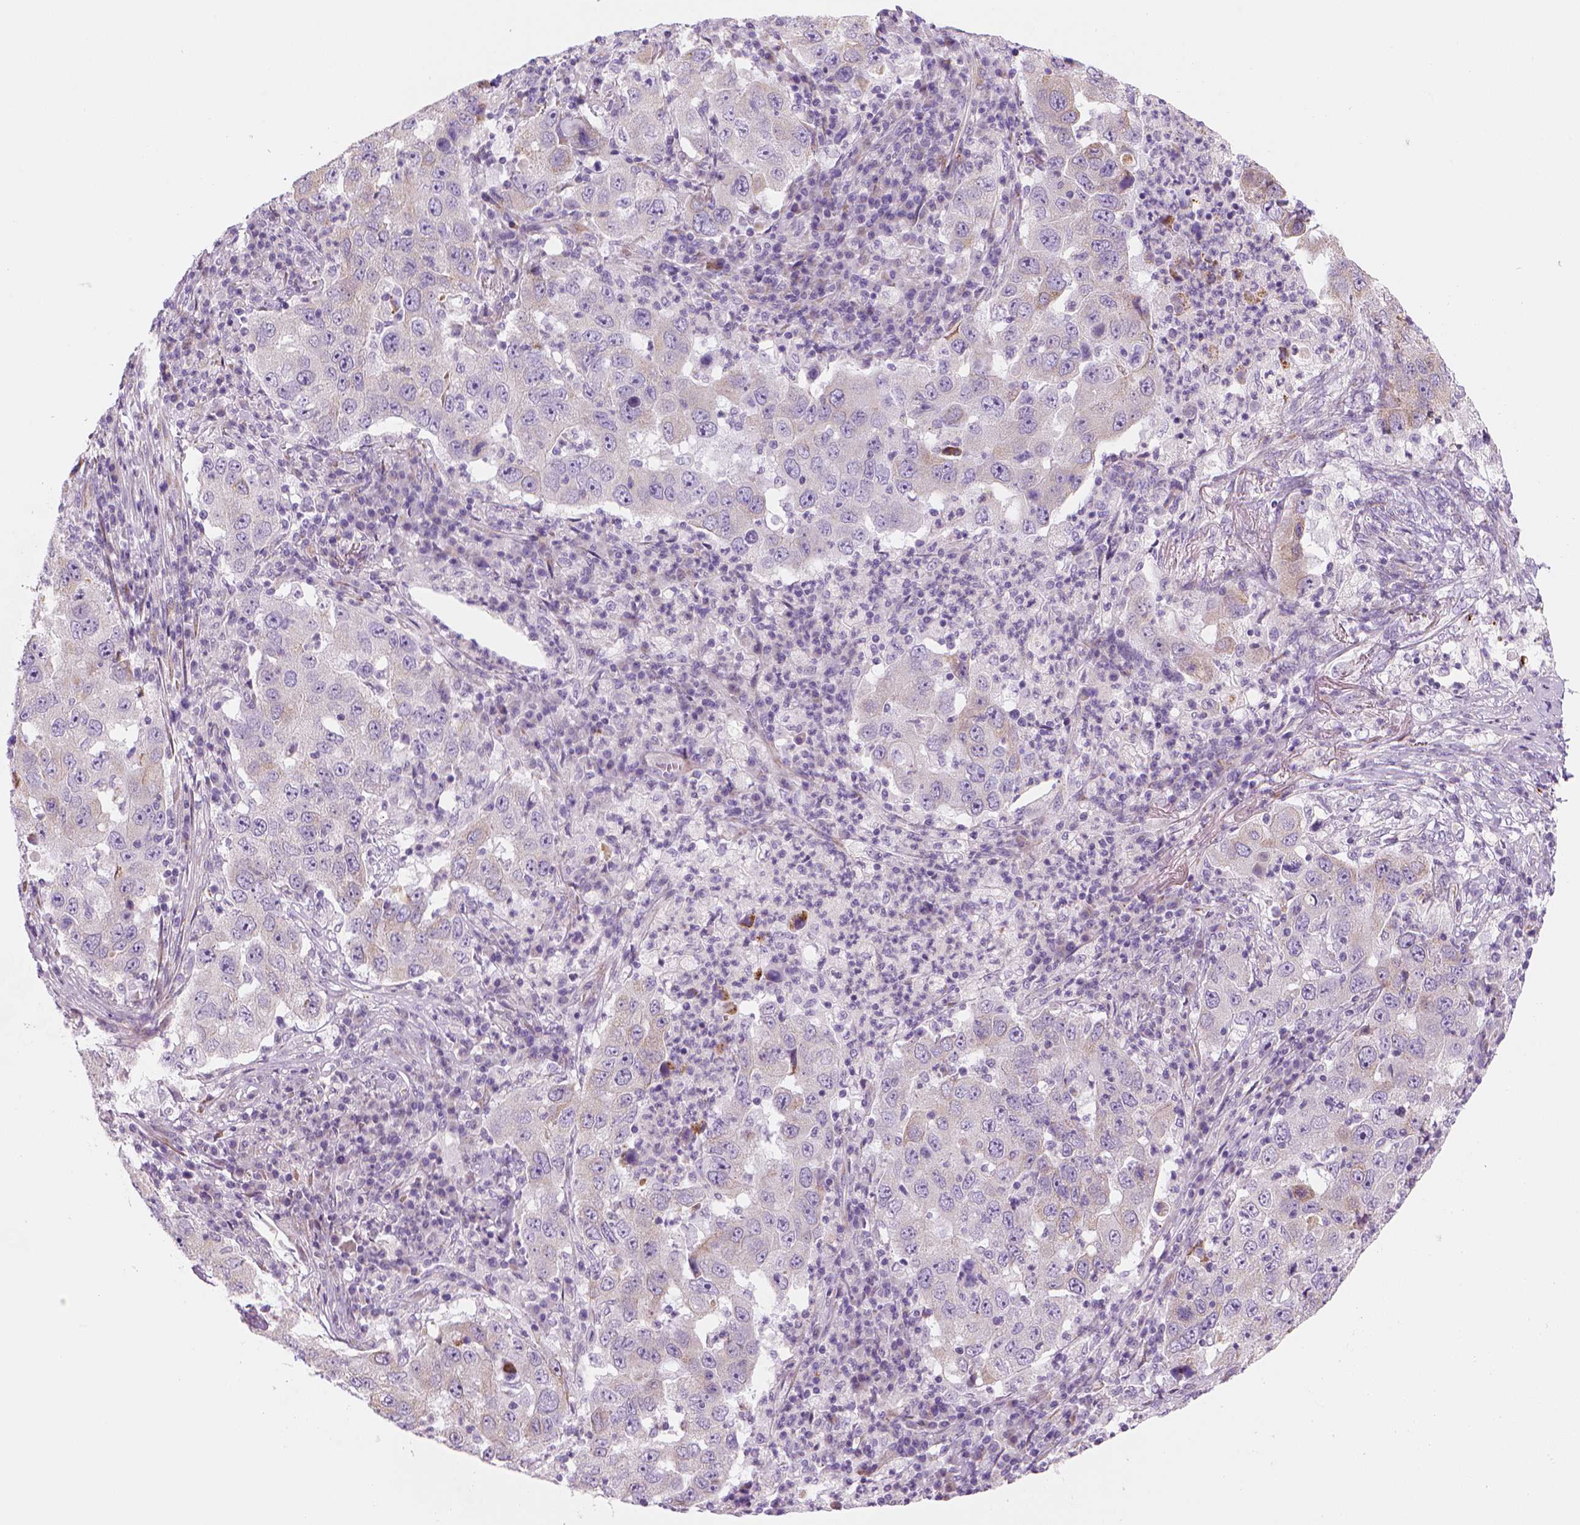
{"staining": {"intensity": "weak", "quantity": "<25%", "location": "cytoplasmic/membranous"}, "tissue": "lung cancer", "cell_type": "Tumor cells", "image_type": "cancer", "snomed": [{"axis": "morphology", "description": "Adenocarcinoma, NOS"}, {"axis": "topography", "description": "Lung"}], "caption": "Immunohistochemical staining of human lung adenocarcinoma displays no significant staining in tumor cells.", "gene": "CES2", "patient": {"sex": "male", "age": 73}}